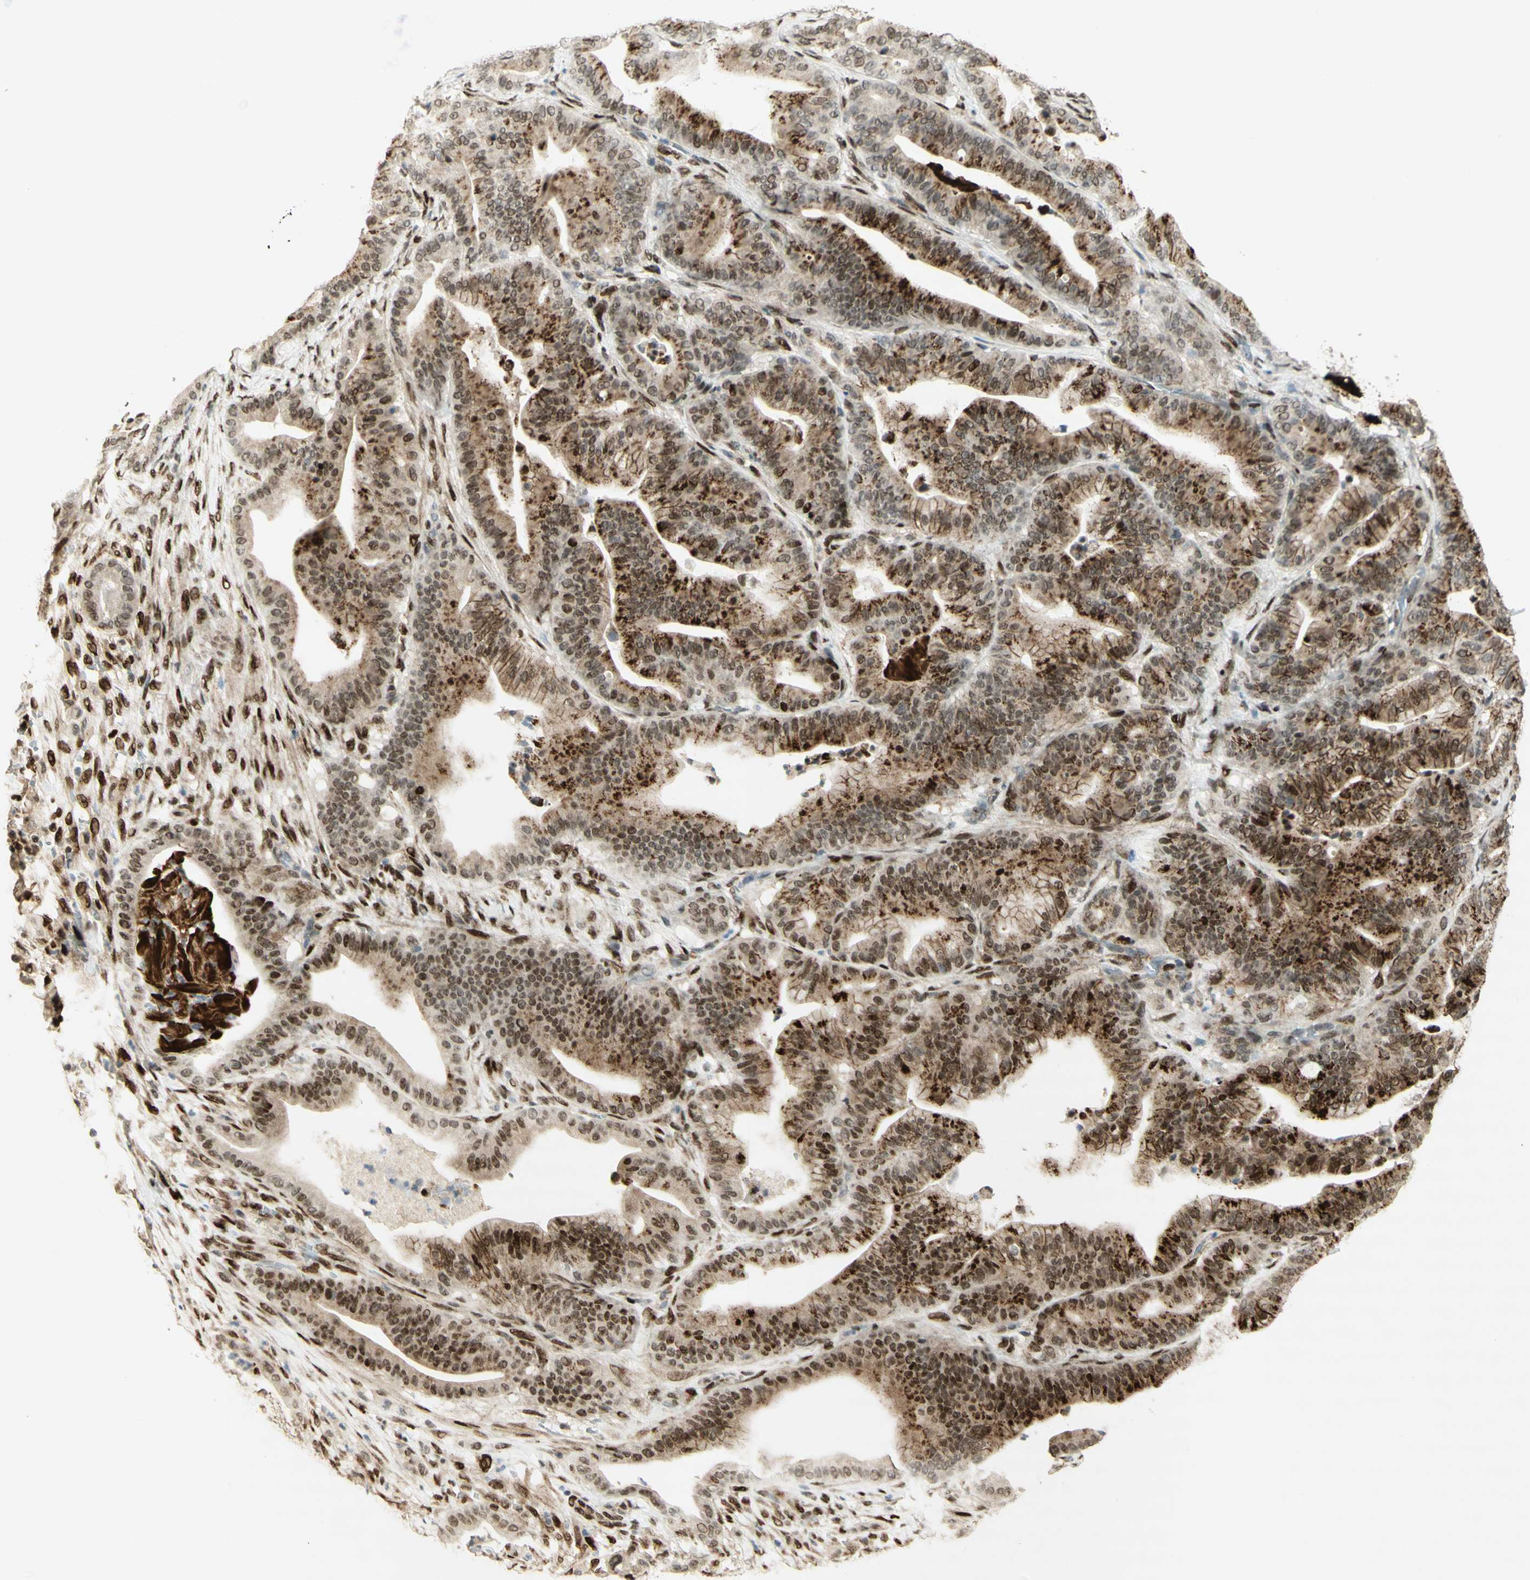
{"staining": {"intensity": "moderate", "quantity": ">75%", "location": "cytoplasmic/membranous,nuclear"}, "tissue": "pancreatic cancer", "cell_type": "Tumor cells", "image_type": "cancer", "snomed": [{"axis": "morphology", "description": "Adenocarcinoma, NOS"}, {"axis": "topography", "description": "Pancreas"}], "caption": "A micrograph showing moderate cytoplasmic/membranous and nuclear positivity in about >75% of tumor cells in pancreatic adenocarcinoma, as visualized by brown immunohistochemical staining.", "gene": "FOXP1", "patient": {"sex": "male", "age": 63}}